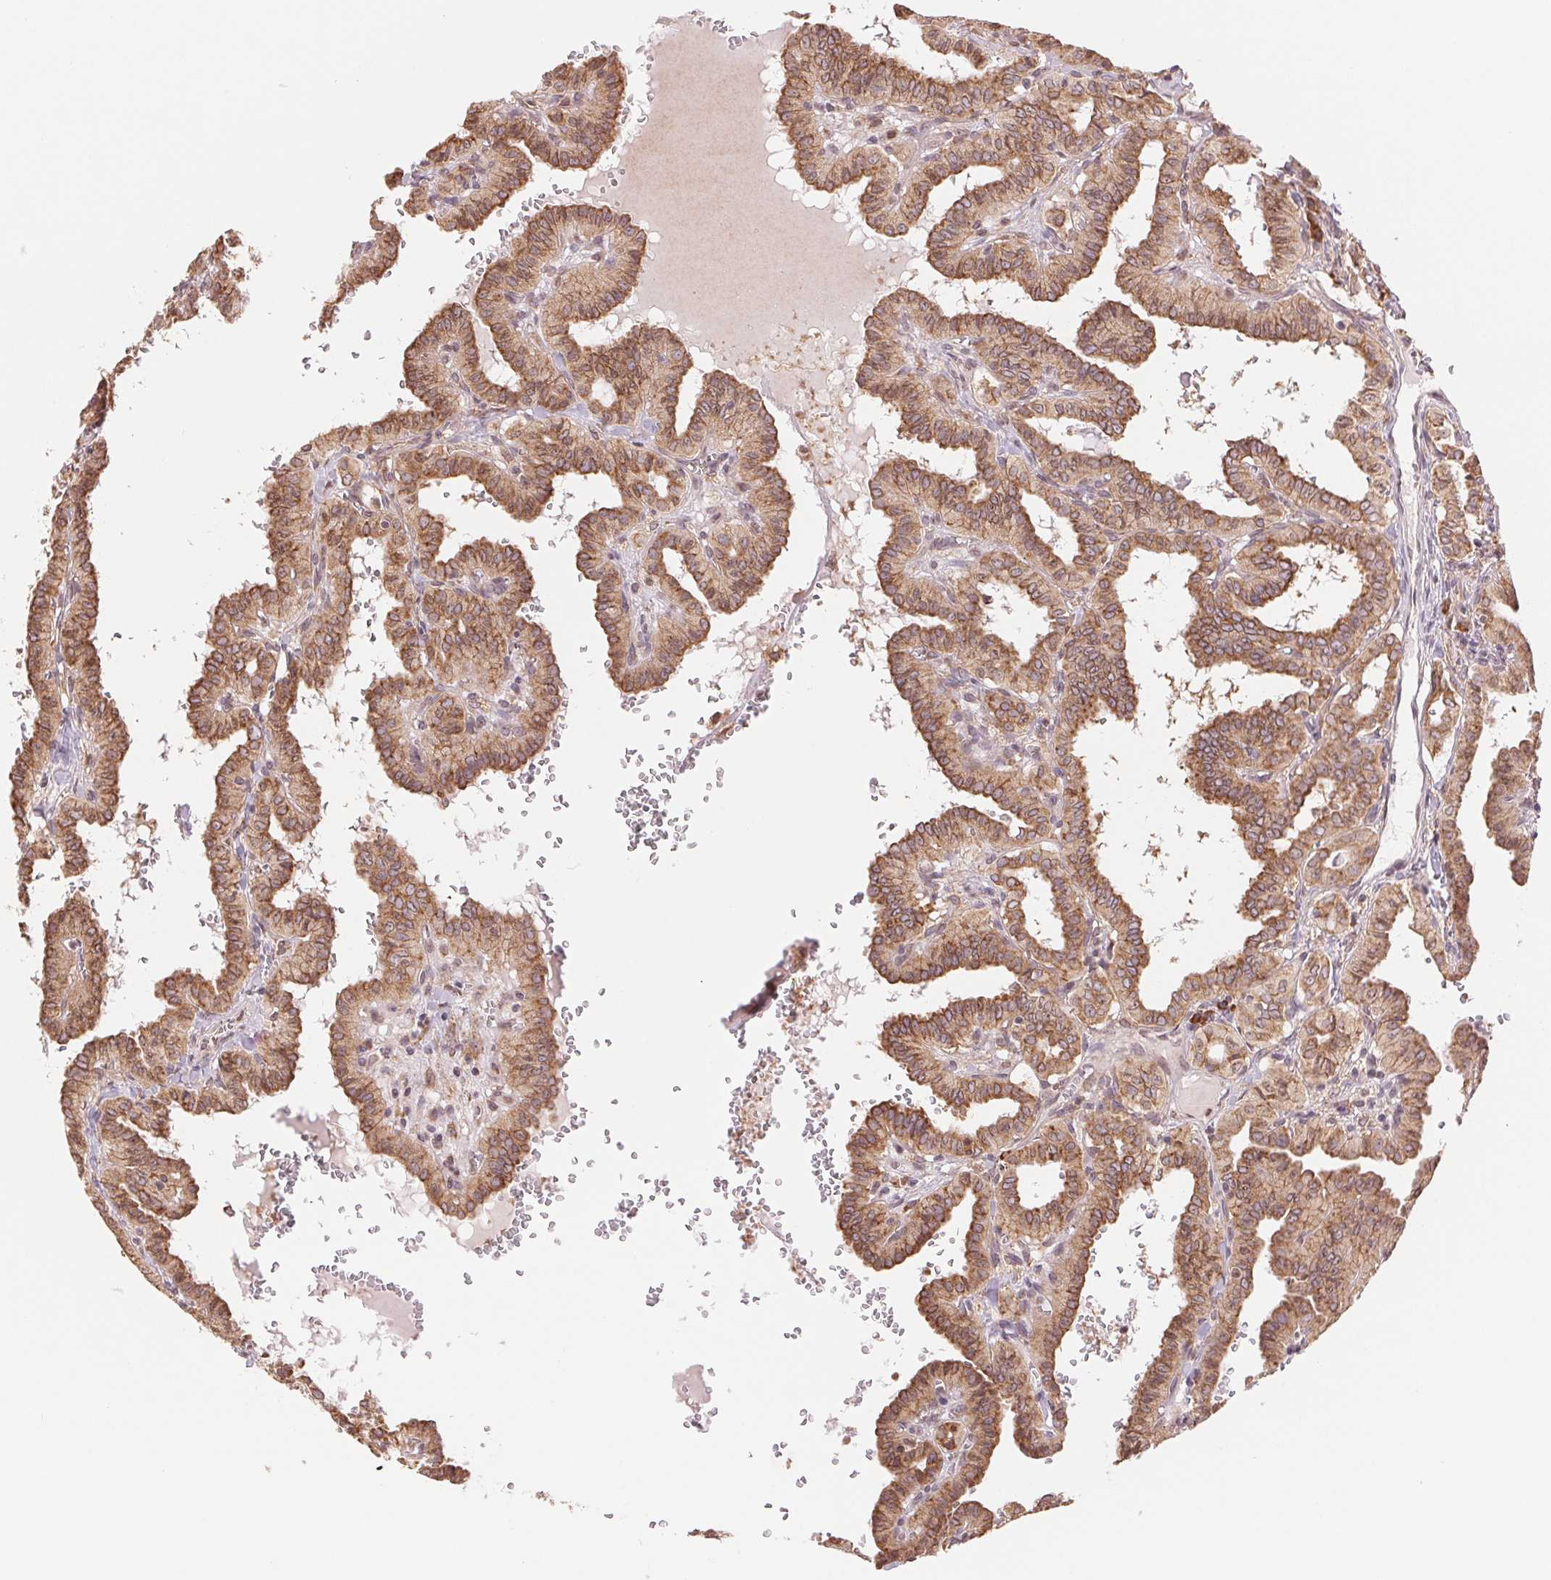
{"staining": {"intensity": "moderate", "quantity": ">75%", "location": "cytoplasmic/membranous"}, "tissue": "thyroid cancer", "cell_type": "Tumor cells", "image_type": "cancer", "snomed": [{"axis": "morphology", "description": "Papillary adenocarcinoma, NOS"}, {"axis": "topography", "description": "Thyroid gland"}], "caption": "A medium amount of moderate cytoplasmic/membranous expression is identified in approximately >75% of tumor cells in thyroid cancer (papillary adenocarcinoma) tissue.", "gene": "RPN1", "patient": {"sex": "female", "age": 21}}